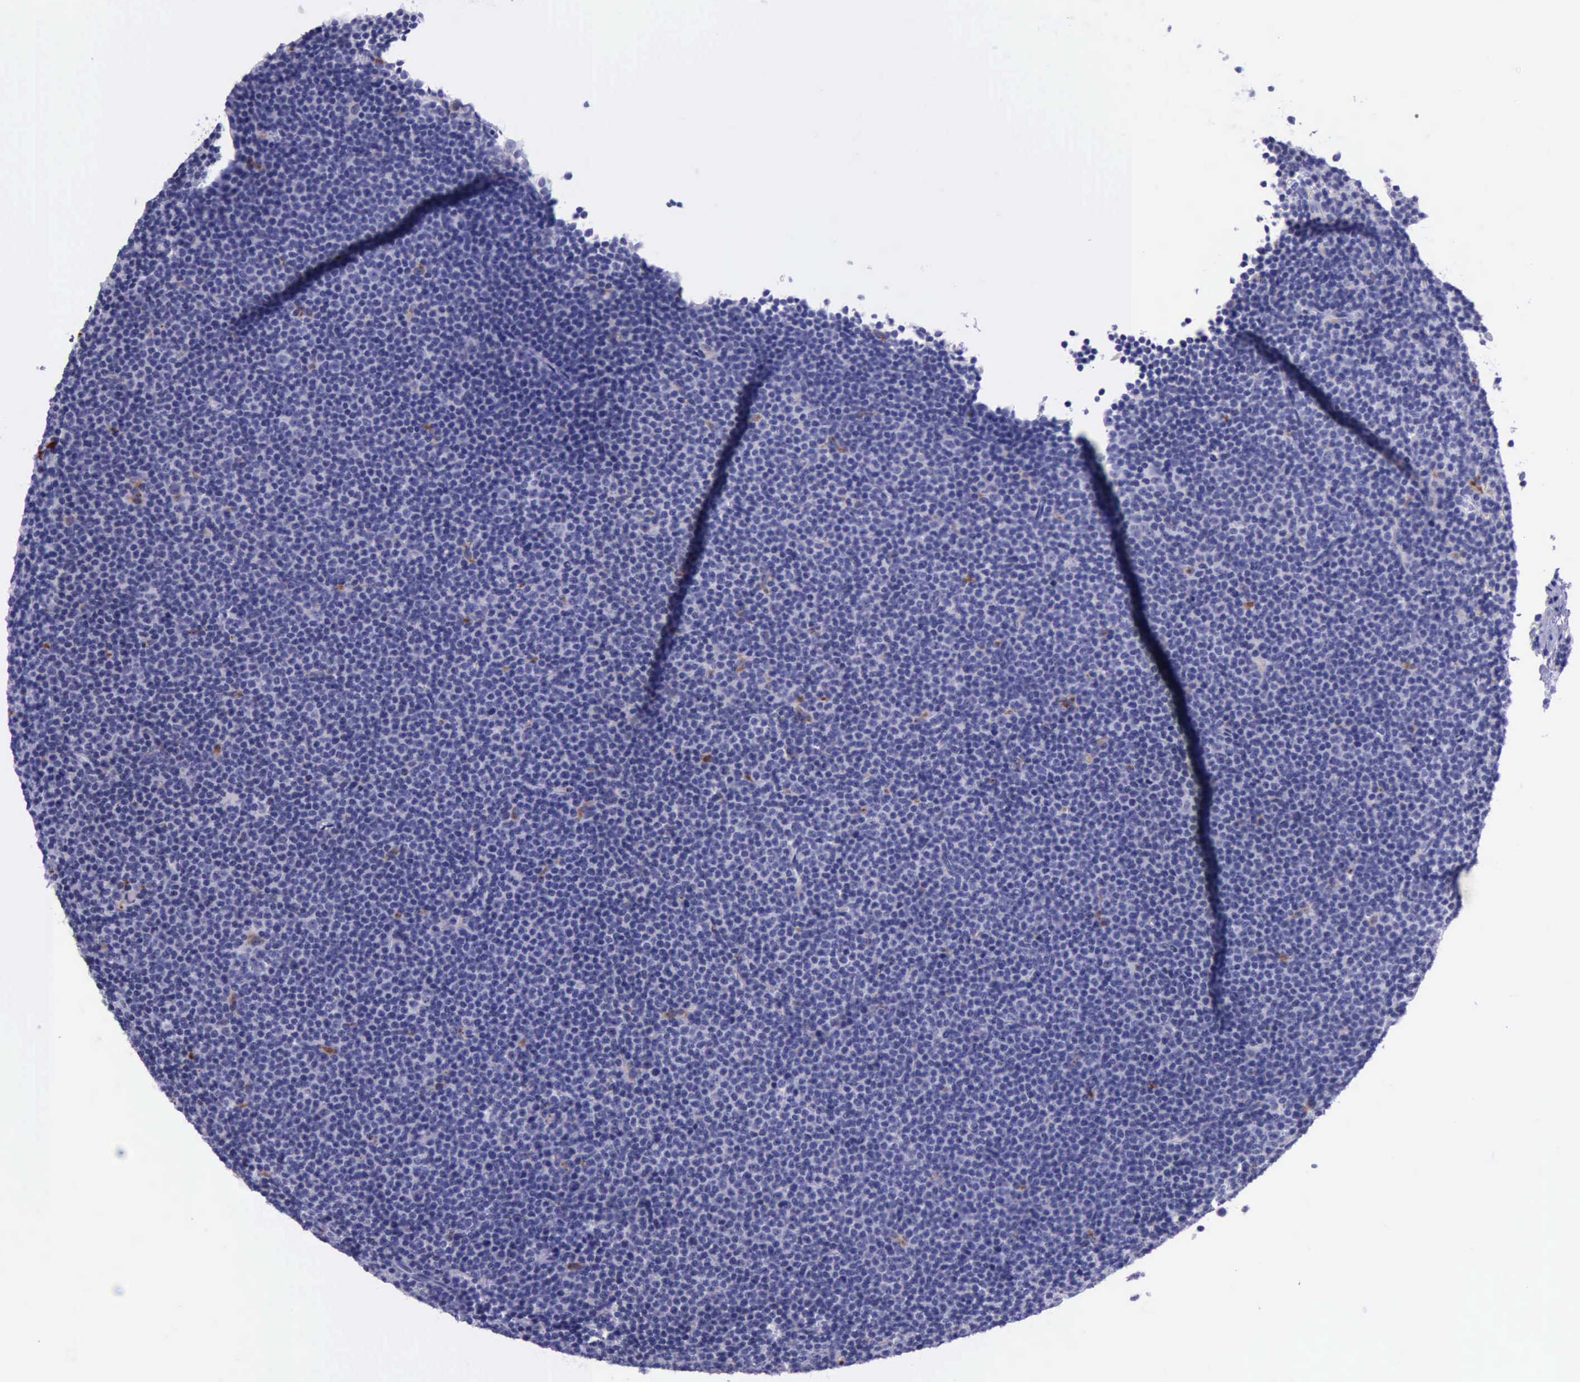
{"staining": {"intensity": "negative", "quantity": "none", "location": "none"}, "tissue": "lymphoma", "cell_type": "Tumor cells", "image_type": "cancer", "snomed": [{"axis": "morphology", "description": "Malignant lymphoma, non-Hodgkin's type, Low grade"}, {"axis": "topography", "description": "Lymph node"}], "caption": "Immunohistochemical staining of human low-grade malignant lymphoma, non-Hodgkin's type demonstrates no significant staining in tumor cells.", "gene": "GLA", "patient": {"sex": "female", "age": 69}}